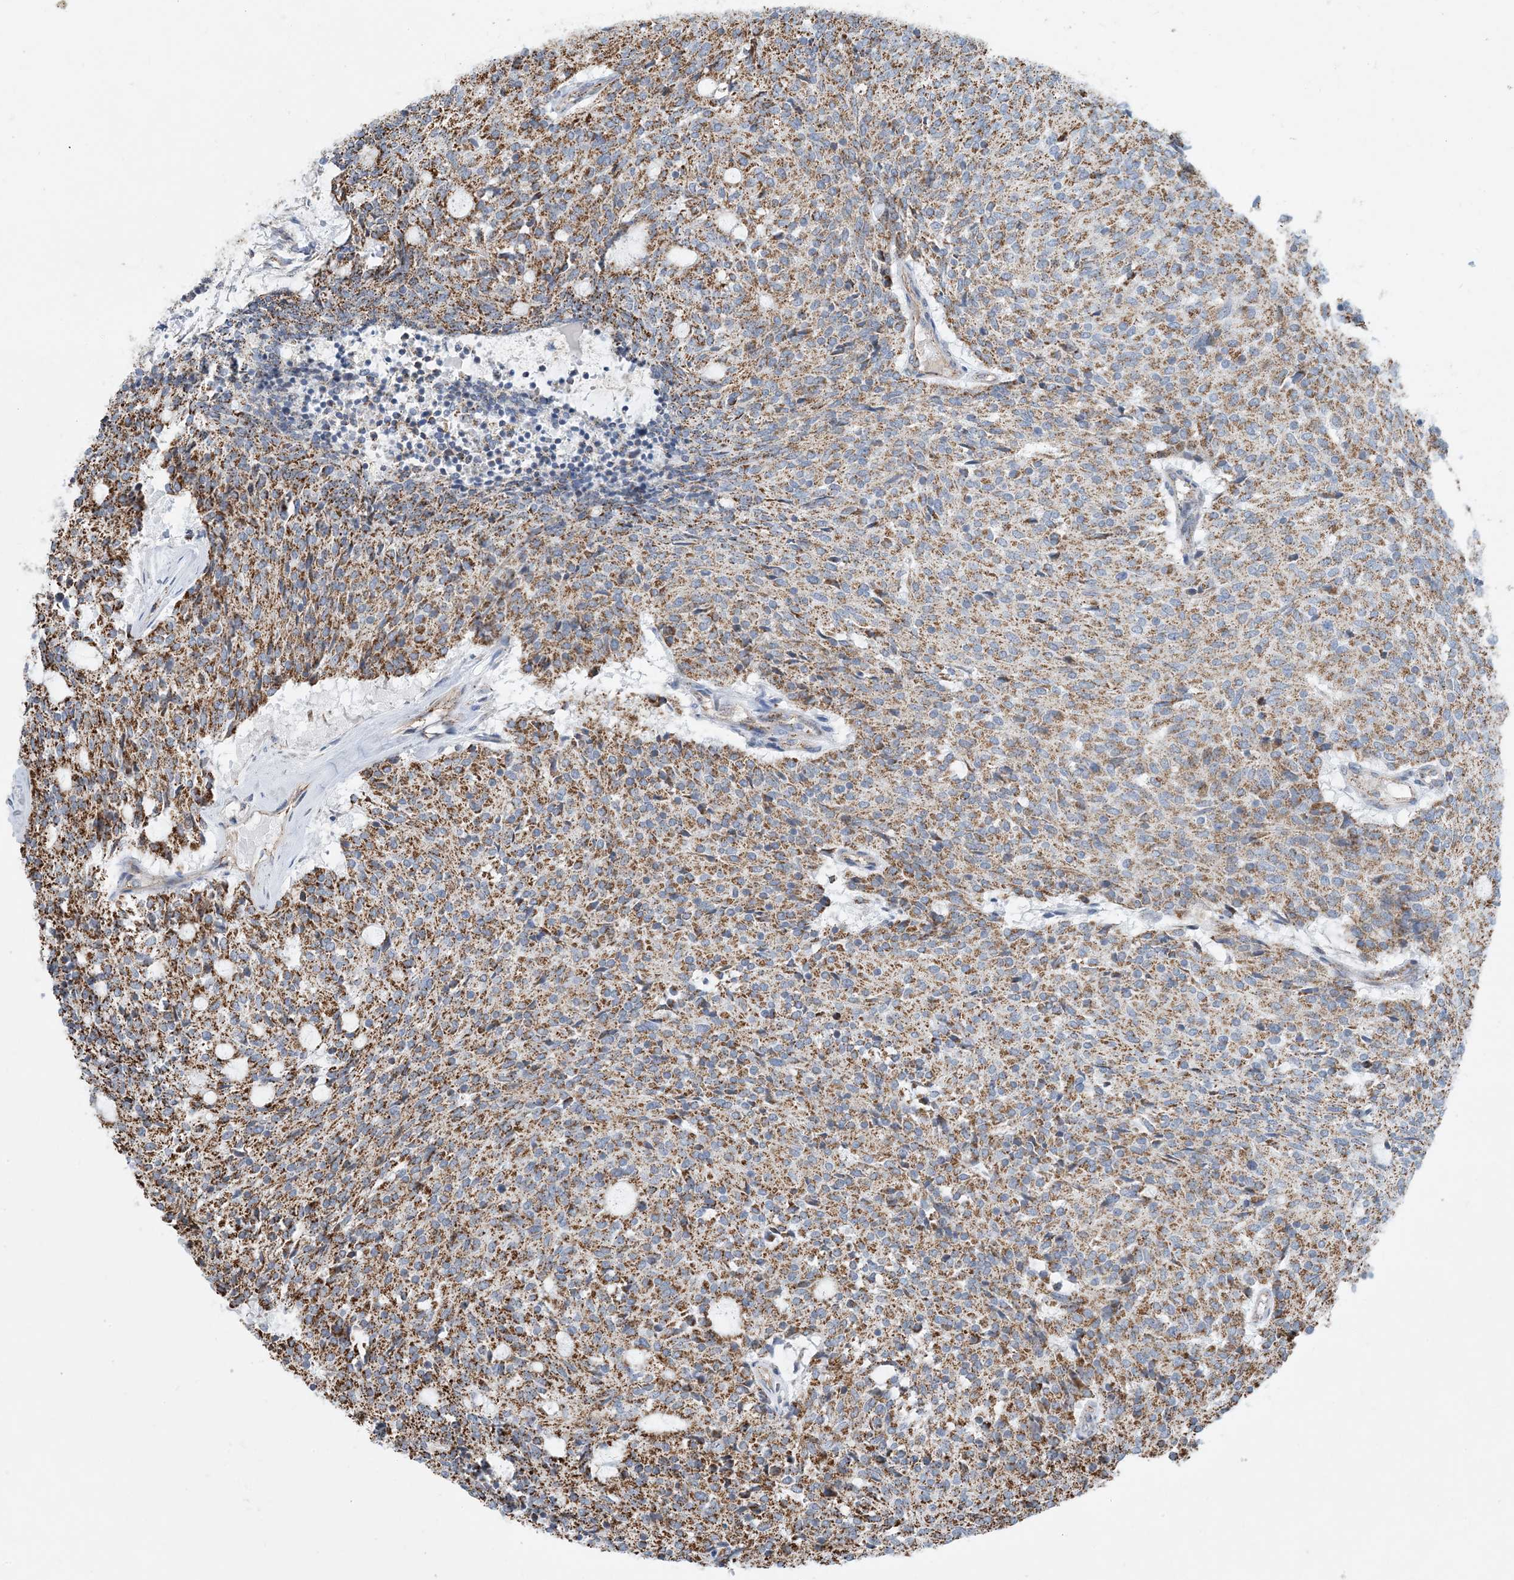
{"staining": {"intensity": "moderate", "quantity": ">75%", "location": "cytoplasmic/membranous"}, "tissue": "carcinoid", "cell_type": "Tumor cells", "image_type": "cancer", "snomed": [{"axis": "morphology", "description": "Carcinoid, malignant, NOS"}, {"axis": "topography", "description": "Pancreas"}], "caption": "This image displays immunohistochemistry (IHC) staining of carcinoid, with medium moderate cytoplasmic/membranous expression in approximately >75% of tumor cells.", "gene": "PCDHGA1", "patient": {"sex": "female", "age": 54}}